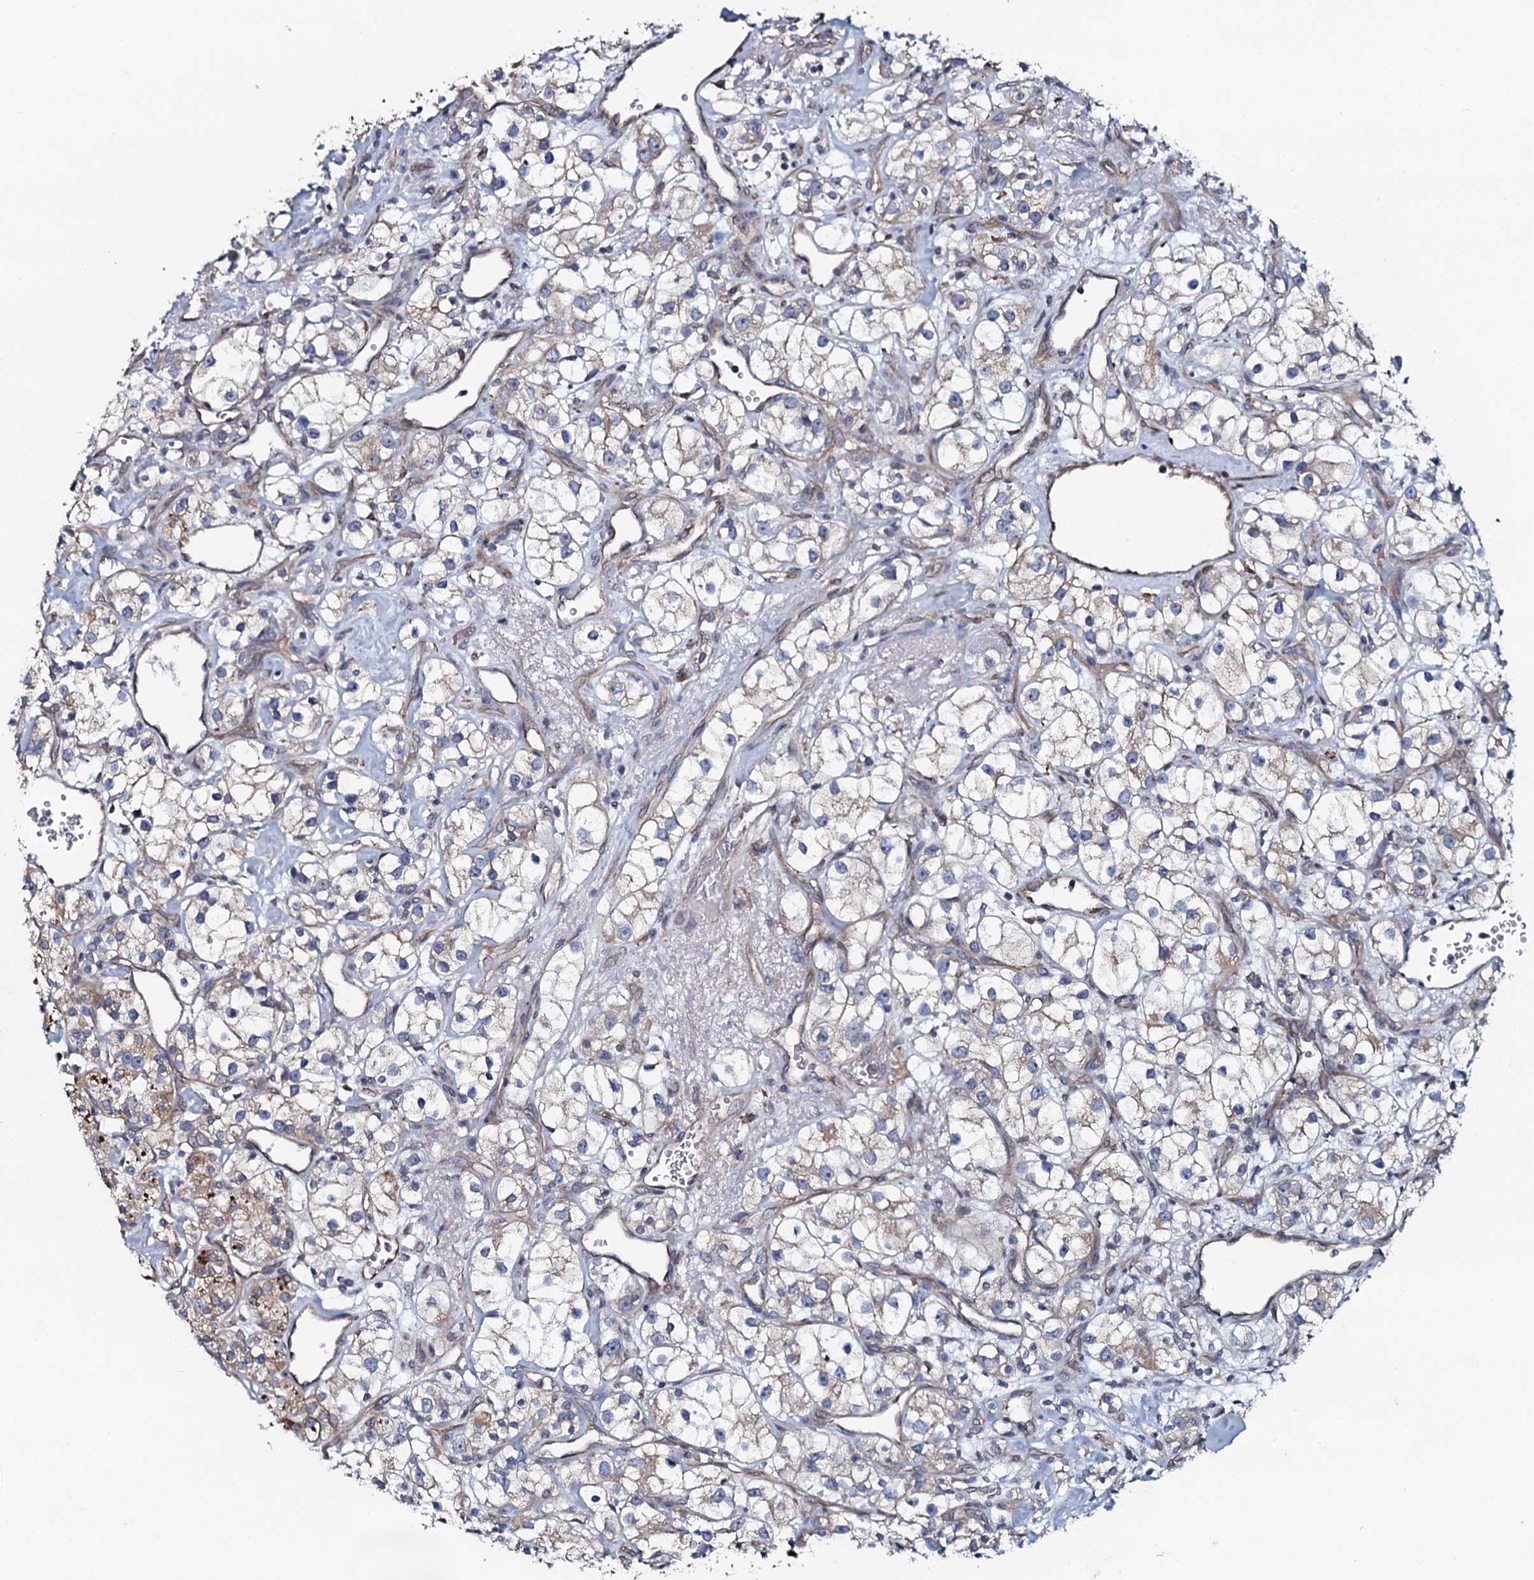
{"staining": {"intensity": "weak", "quantity": "<25%", "location": "cytoplasmic/membranous"}, "tissue": "renal cancer", "cell_type": "Tumor cells", "image_type": "cancer", "snomed": [{"axis": "morphology", "description": "Adenocarcinoma, NOS"}, {"axis": "topography", "description": "Kidney"}], "caption": "IHC micrograph of human renal adenocarcinoma stained for a protein (brown), which shows no staining in tumor cells. Brightfield microscopy of immunohistochemistry (IHC) stained with DAB (brown) and hematoxylin (blue), captured at high magnification.", "gene": "TMEM151A", "patient": {"sex": "male", "age": 77}}